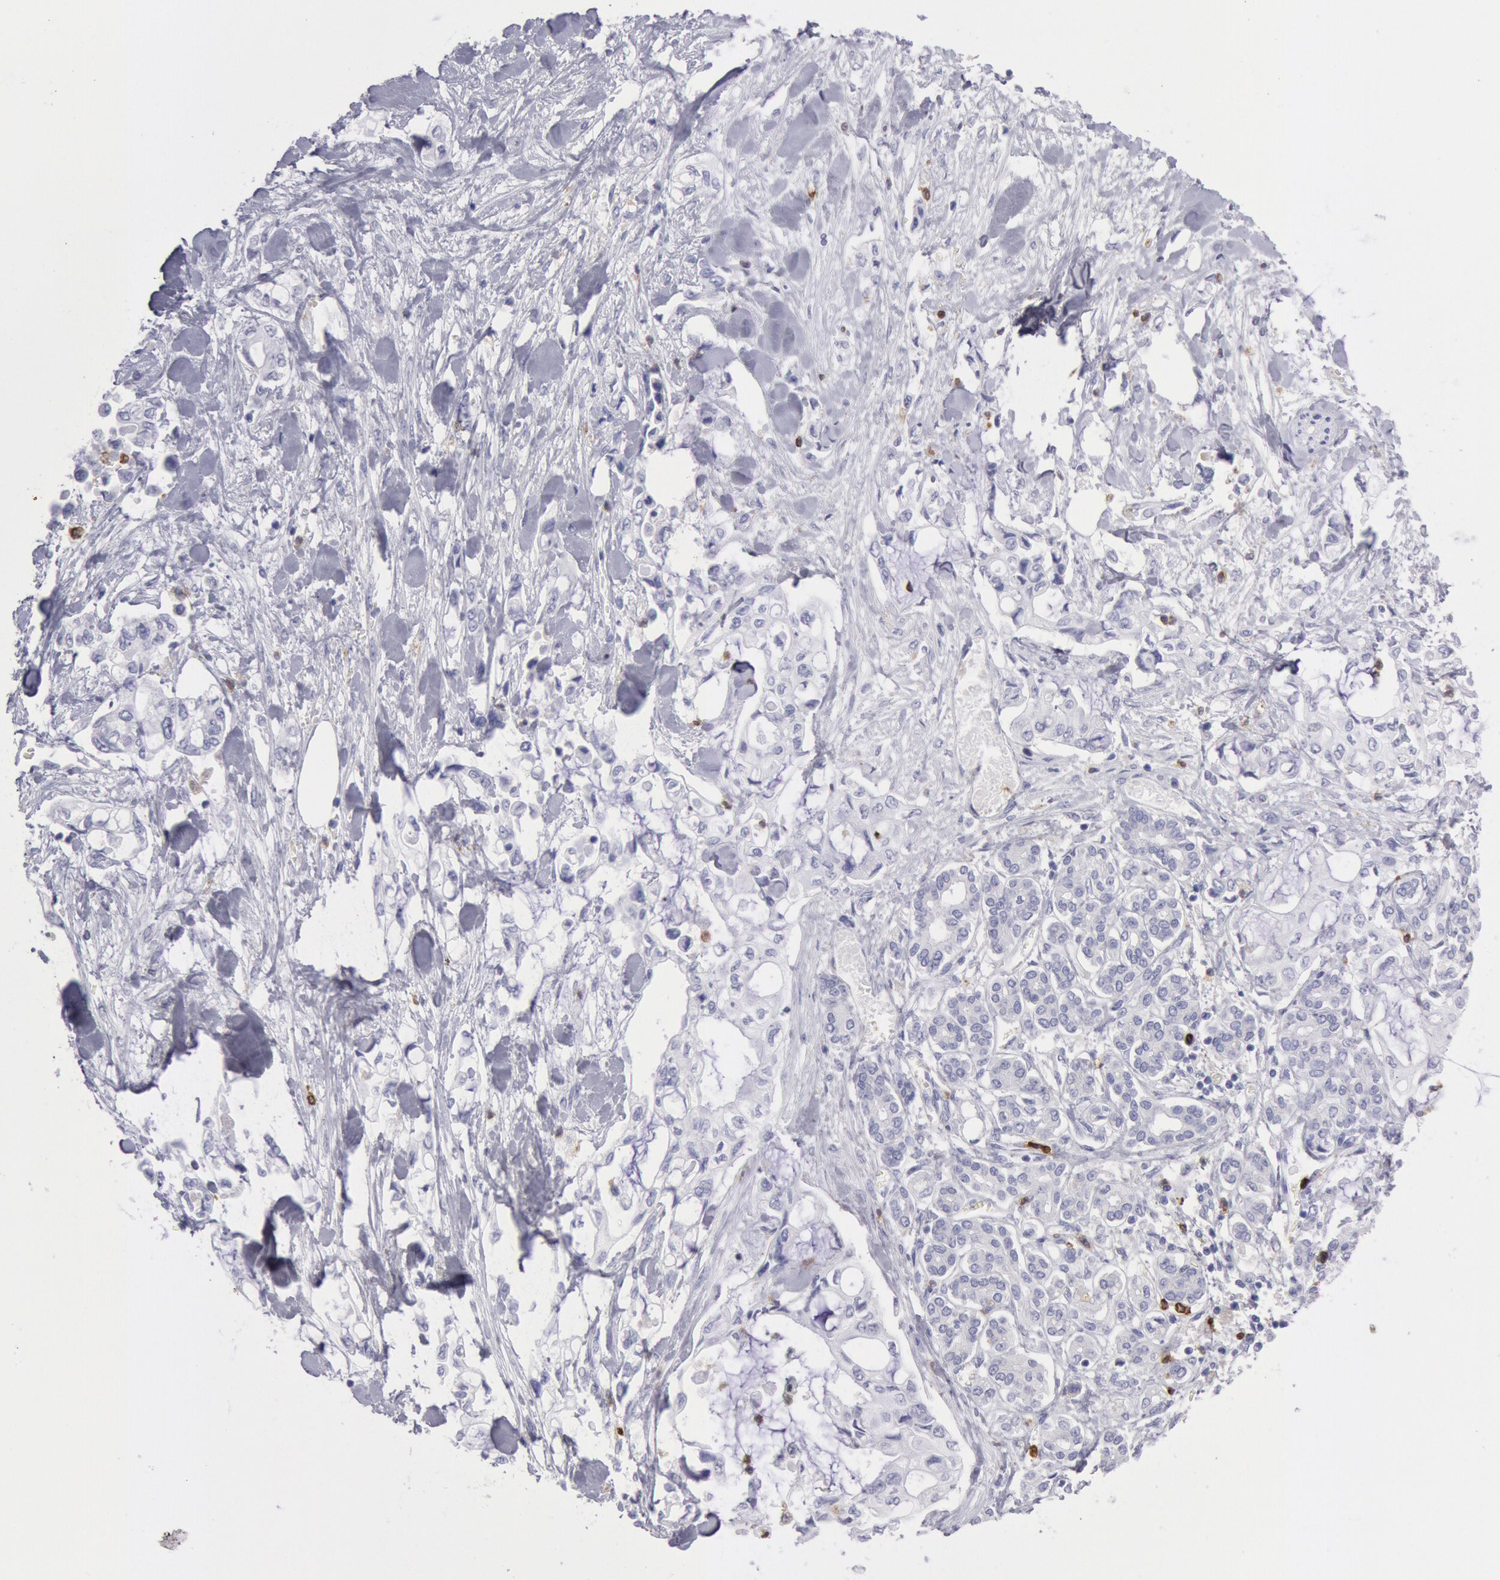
{"staining": {"intensity": "negative", "quantity": "none", "location": "none"}, "tissue": "pancreatic cancer", "cell_type": "Tumor cells", "image_type": "cancer", "snomed": [{"axis": "morphology", "description": "Adenocarcinoma, NOS"}, {"axis": "topography", "description": "Pancreas"}], "caption": "DAB (3,3'-diaminobenzidine) immunohistochemical staining of pancreatic cancer (adenocarcinoma) demonstrates no significant staining in tumor cells. (Stains: DAB immunohistochemistry with hematoxylin counter stain, Microscopy: brightfield microscopy at high magnification).", "gene": "FCN1", "patient": {"sex": "female", "age": 70}}